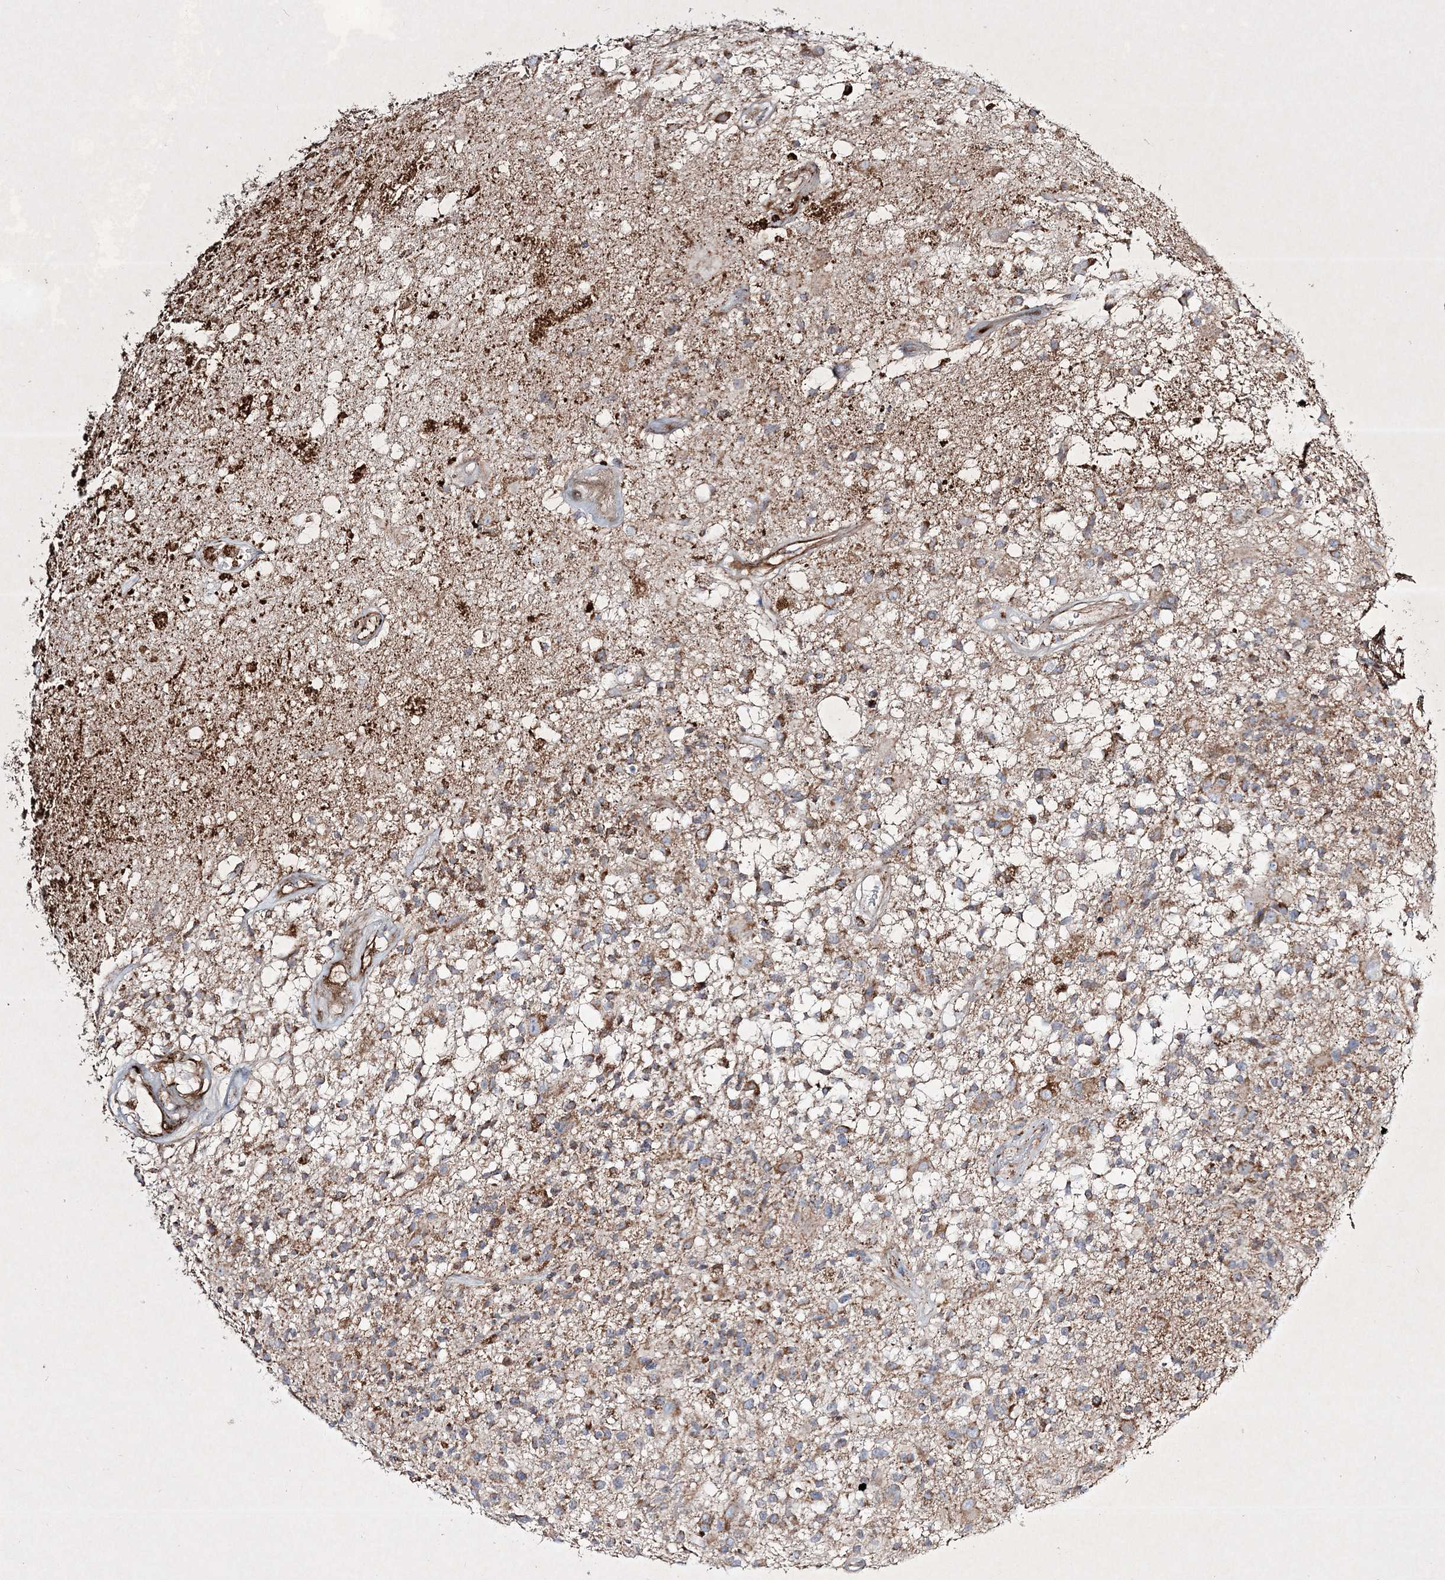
{"staining": {"intensity": "moderate", "quantity": "25%-75%", "location": "cytoplasmic/membranous"}, "tissue": "glioma", "cell_type": "Tumor cells", "image_type": "cancer", "snomed": [{"axis": "morphology", "description": "Glioma, malignant, High grade"}, {"axis": "morphology", "description": "Glioblastoma, NOS"}, {"axis": "topography", "description": "Brain"}], "caption": "Immunohistochemical staining of human glioma displays medium levels of moderate cytoplasmic/membranous staining in about 25%-75% of tumor cells.", "gene": "RICTOR", "patient": {"sex": "male", "age": 60}}